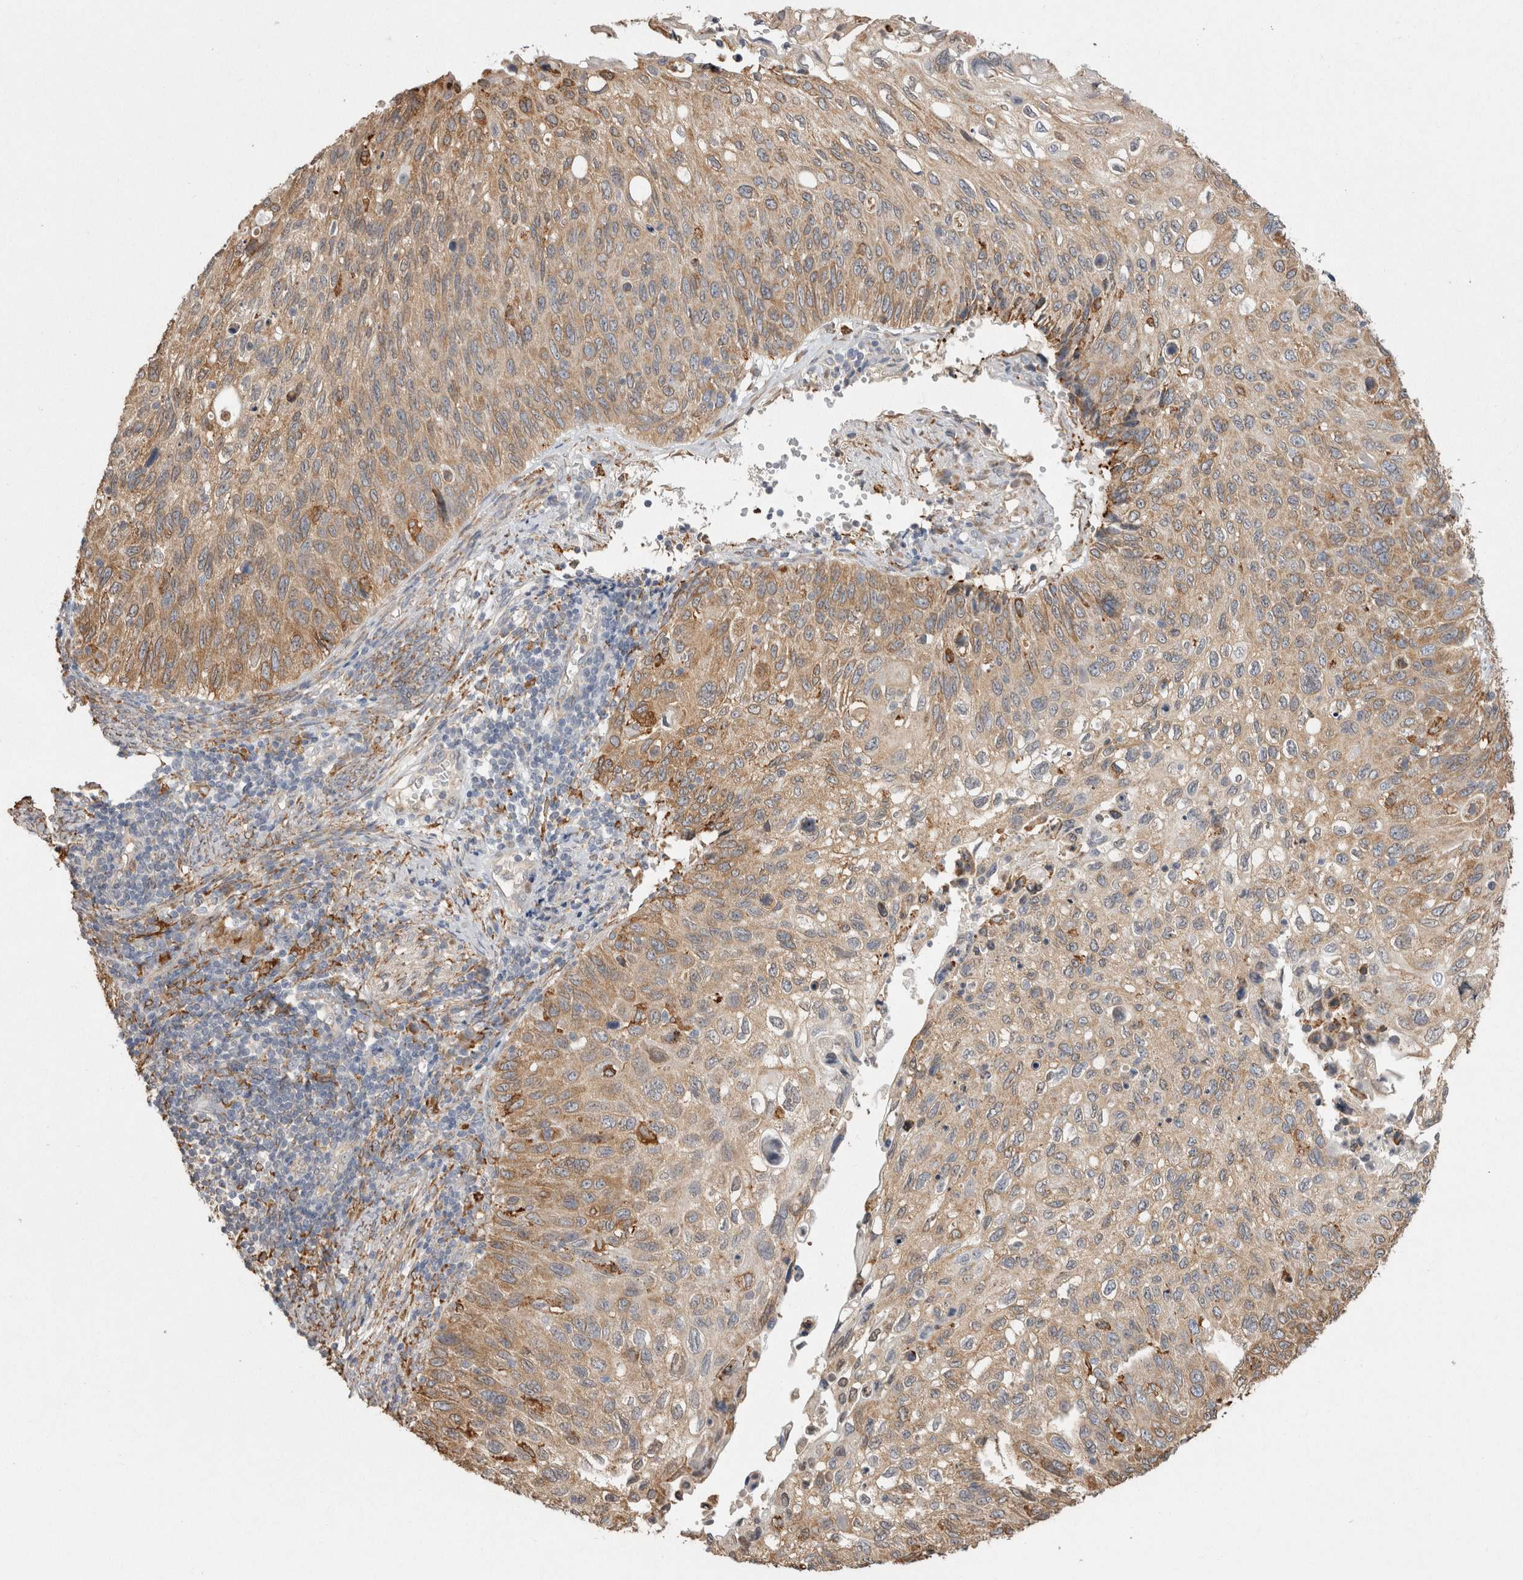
{"staining": {"intensity": "moderate", "quantity": ">75%", "location": "cytoplasmic/membranous"}, "tissue": "cervical cancer", "cell_type": "Tumor cells", "image_type": "cancer", "snomed": [{"axis": "morphology", "description": "Squamous cell carcinoma, NOS"}, {"axis": "topography", "description": "Cervix"}], "caption": "Immunohistochemistry (IHC) (DAB) staining of human cervical cancer exhibits moderate cytoplasmic/membranous protein positivity in approximately >75% of tumor cells. The staining was performed using DAB (3,3'-diaminobenzidine), with brown indicating positive protein expression. Nuclei are stained blue with hematoxylin.", "gene": "LRPAP1", "patient": {"sex": "female", "age": 70}}